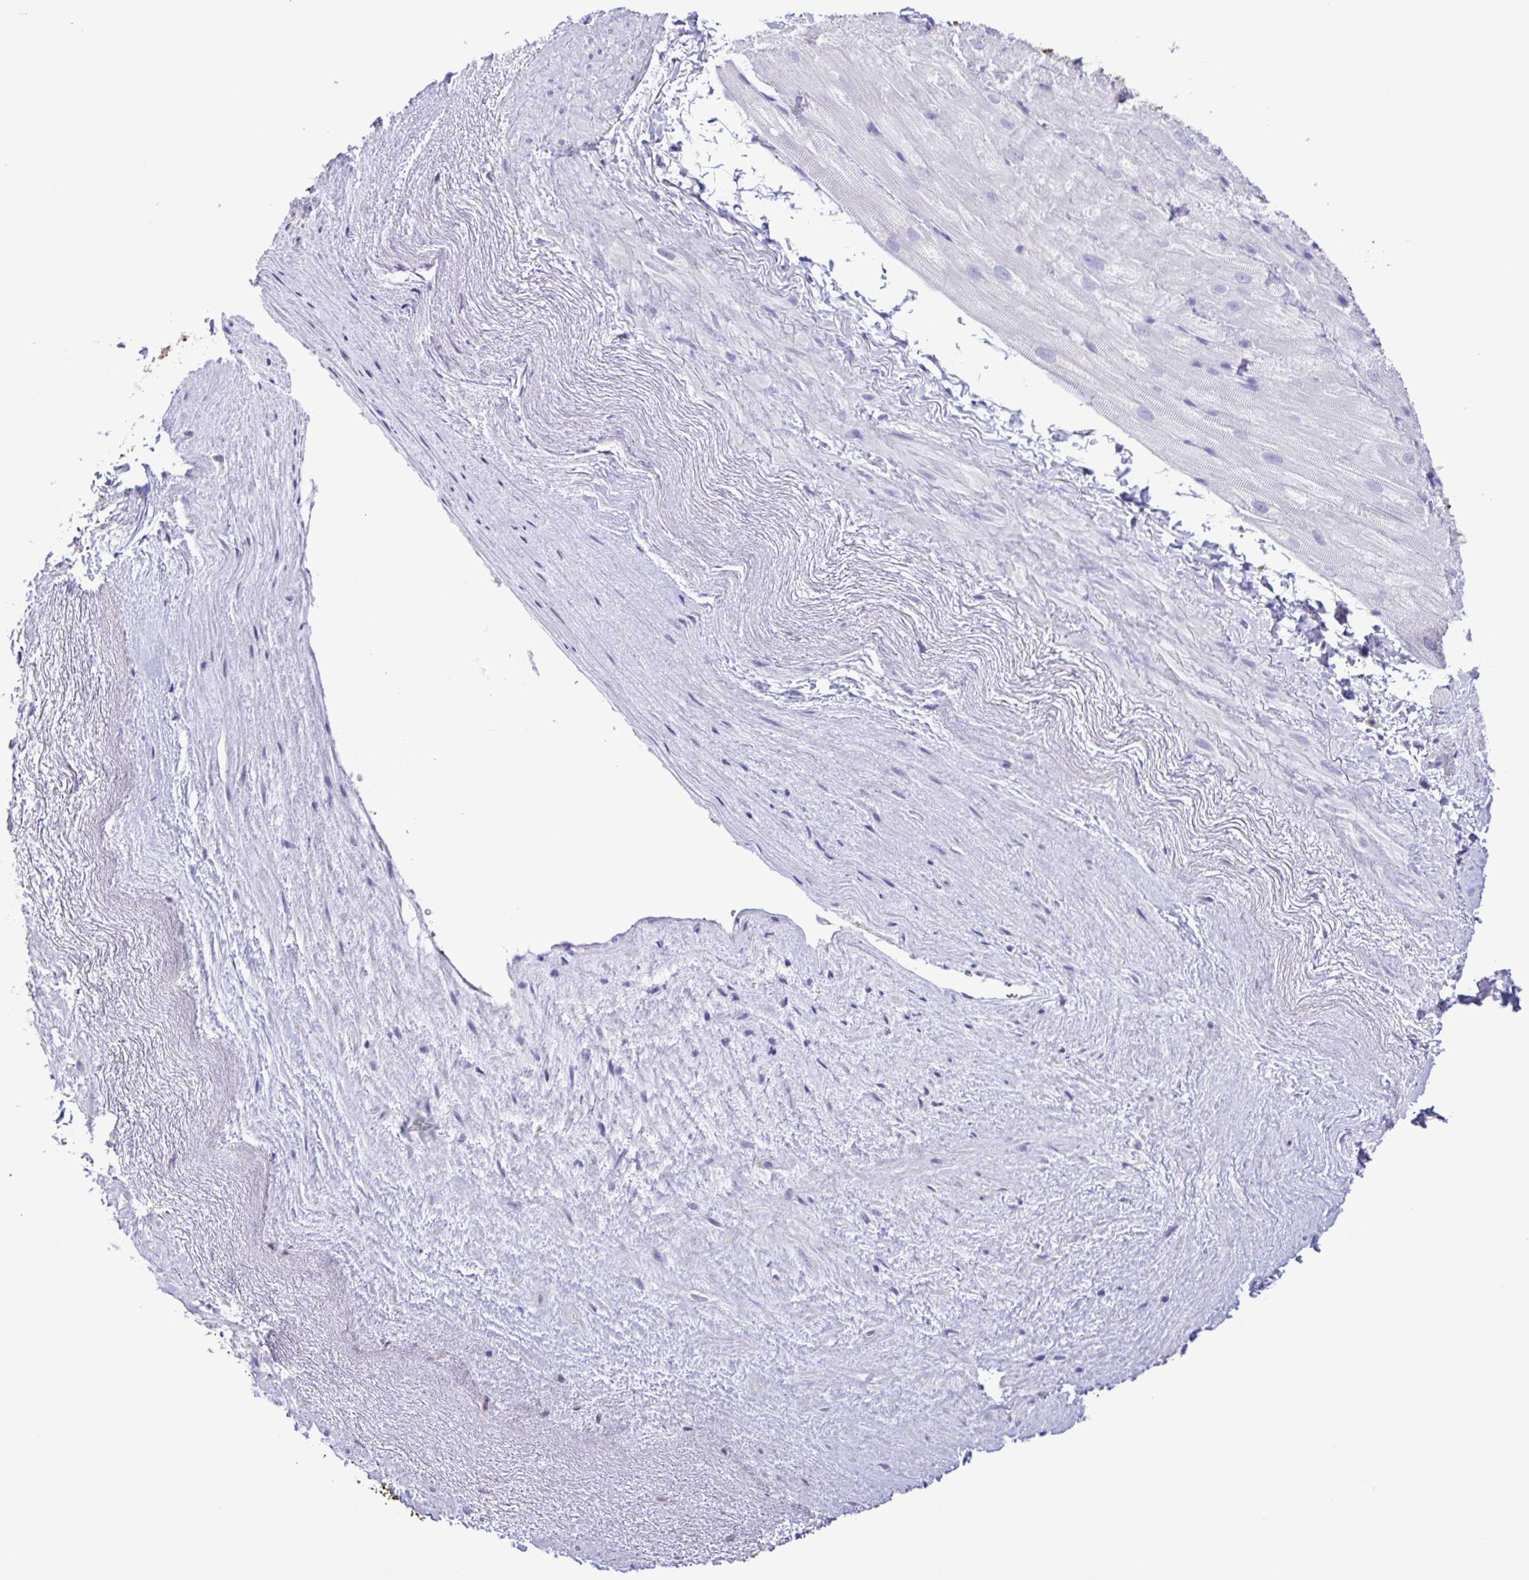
{"staining": {"intensity": "negative", "quantity": "none", "location": "none"}, "tissue": "heart muscle", "cell_type": "Cardiomyocytes", "image_type": "normal", "snomed": [{"axis": "morphology", "description": "Normal tissue, NOS"}, {"axis": "topography", "description": "Heart"}], "caption": "IHC image of benign human heart muscle stained for a protein (brown), which displays no expression in cardiomyocytes. The staining was performed using DAB to visualize the protein expression in brown, while the nuclei were stained in blue with hematoxylin (Magnification: 20x).", "gene": "CYP17A1", "patient": {"sex": "male", "age": 62}}